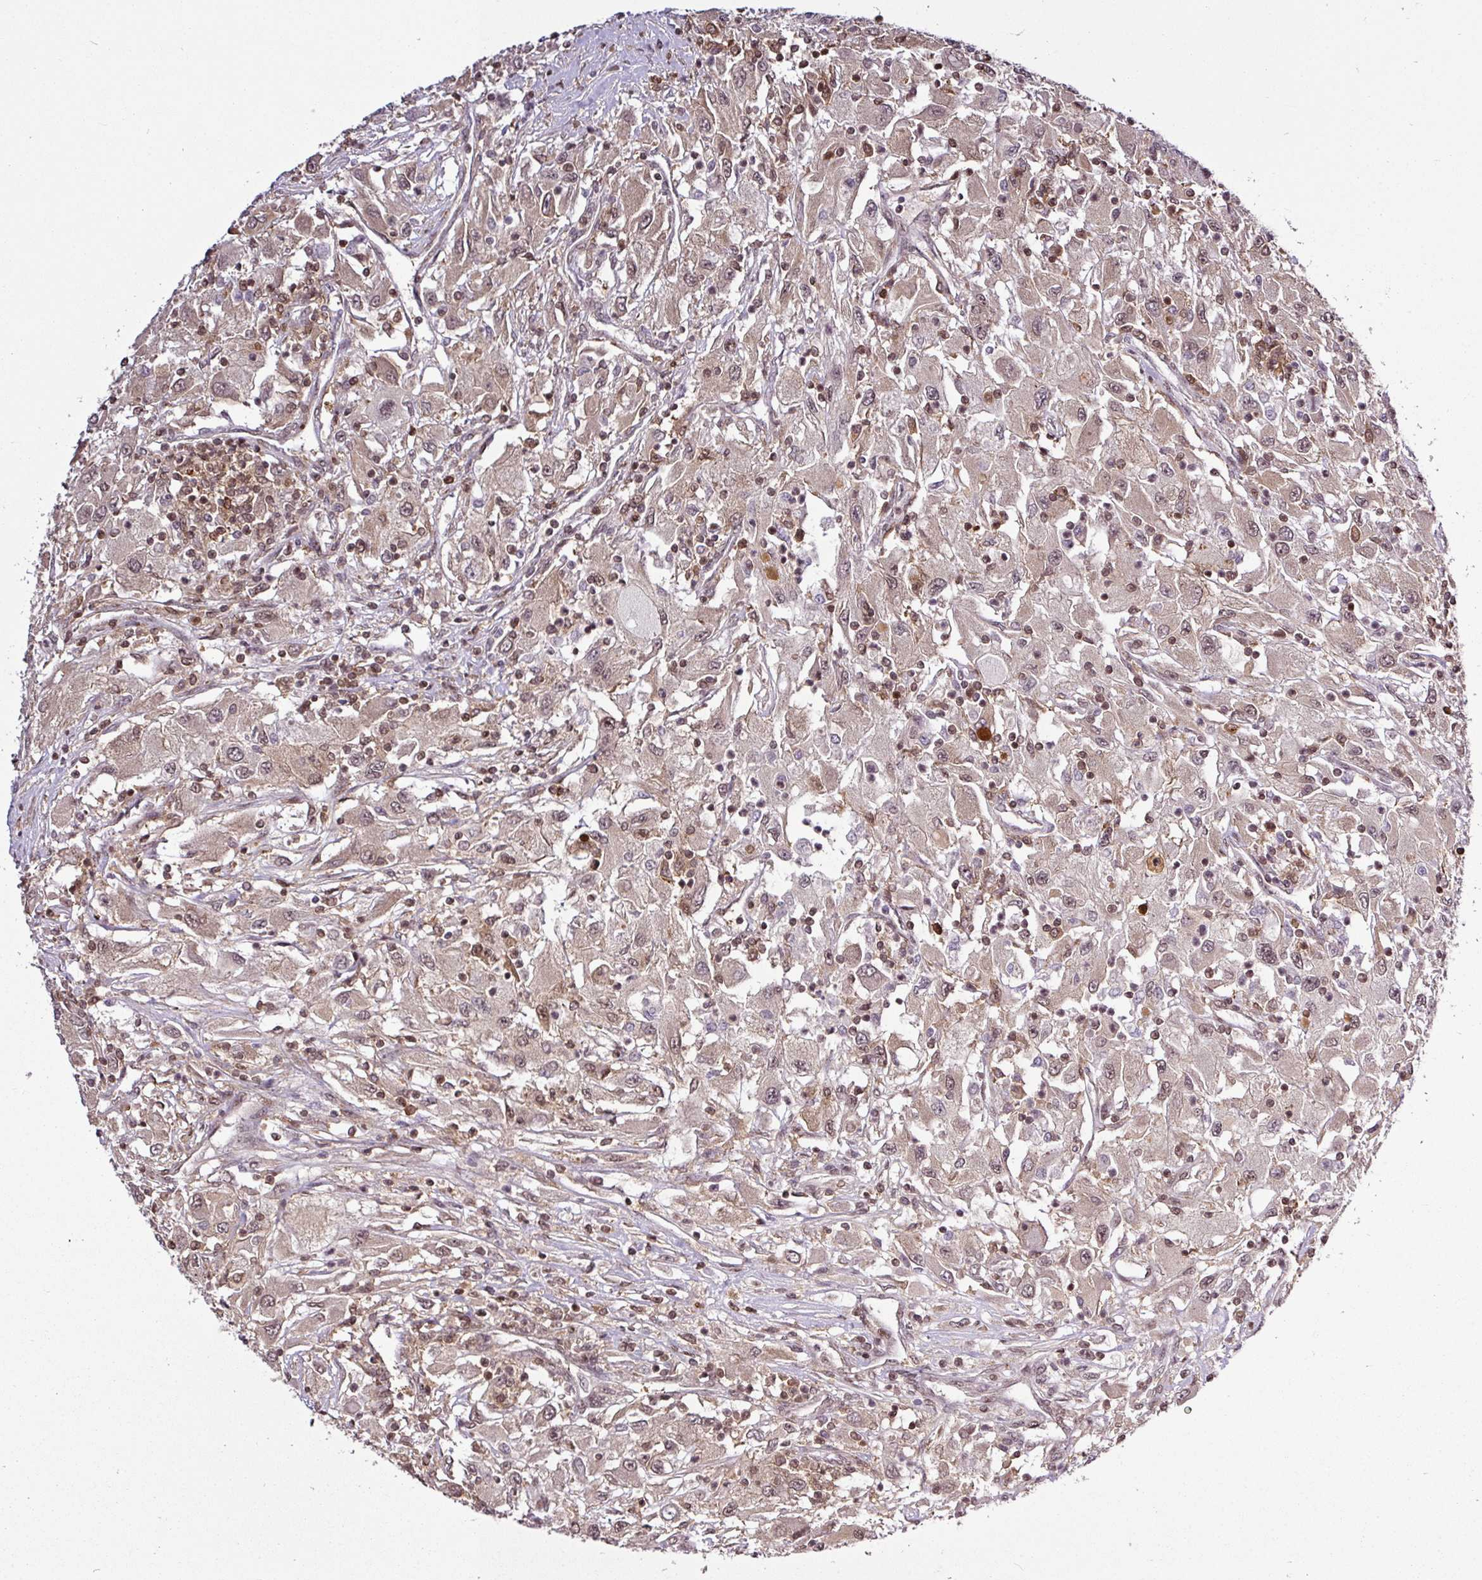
{"staining": {"intensity": "moderate", "quantity": ">75%", "location": "cytoplasmic/membranous,nuclear"}, "tissue": "renal cancer", "cell_type": "Tumor cells", "image_type": "cancer", "snomed": [{"axis": "morphology", "description": "Adenocarcinoma, NOS"}, {"axis": "topography", "description": "Kidney"}], "caption": "Immunohistochemistry (IHC) photomicrograph of human renal cancer stained for a protein (brown), which displays medium levels of moderate cytoplasmic/membranous and nuclear positivity in approximately >75% of tumor cells.", "gene": "ITPKC", "patient": {"sex": "female", "age": 67}}